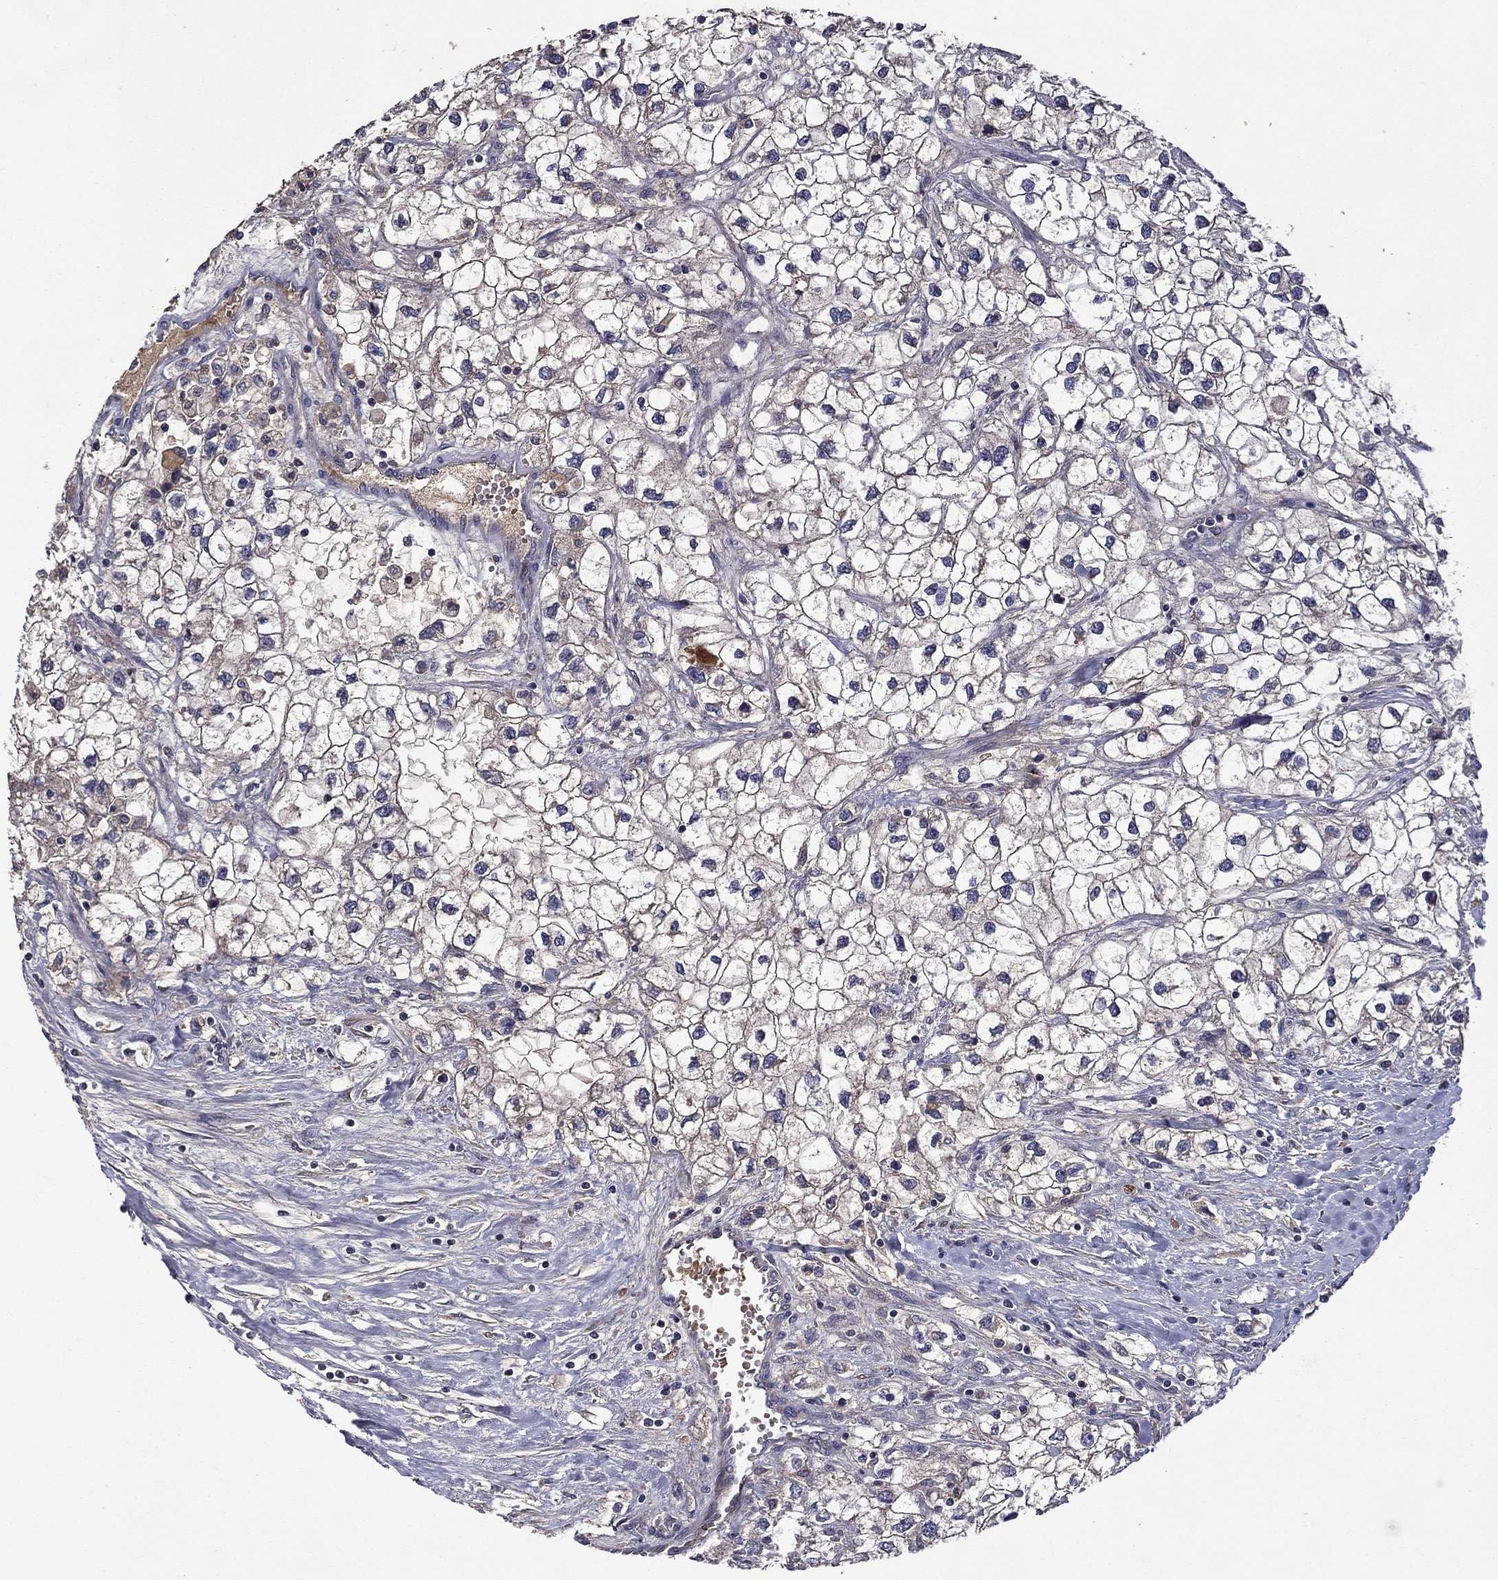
{"staining": {"intensity": "negative", "quantity": "none", "location": "none"}, "tissue": "renal cancer", "cell_type": "Tumor cells", "image_type": "cancer", "snomed": [{"axis": "morphology", "description": "Adenocarcinoma, NOS"}, {"axis": "topography", "description": "Kidney"}], "caption": "DAB immunohistochemical staining of adenocarcinoma (renal) reveals no significant staining in tumor cells.", "gene": "SATB1", "patient": {"sex": "male", "age": 59}}